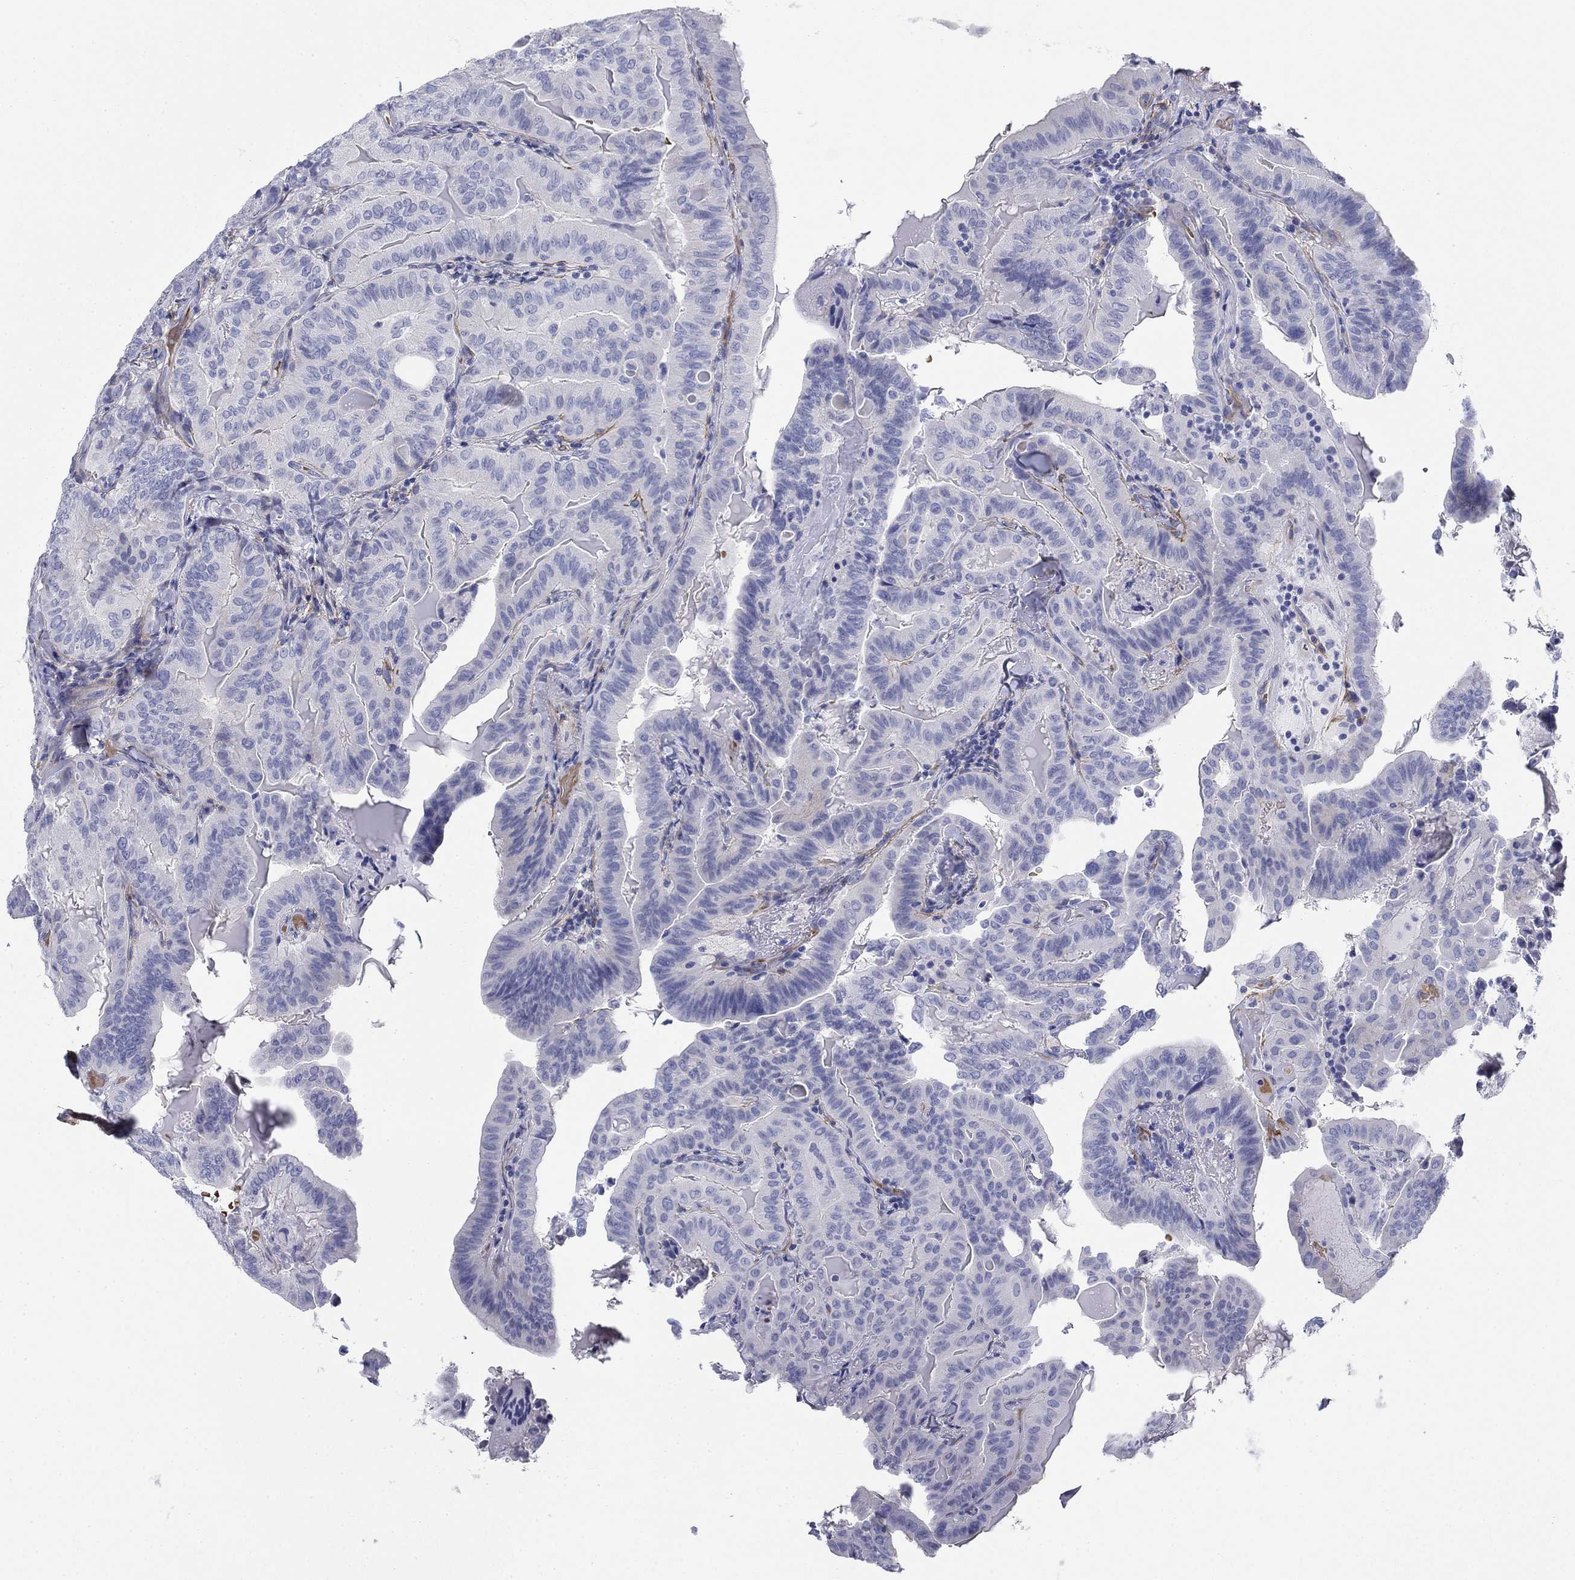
{"staining": {"intensity": "negative", "quantity": "none", "location": "none"}, "tissue": "thyroid cancer", "cell_type": "Tumor cells", "image_type": "cancer", "snomed": [{"axis": "morphology", "description": "Papillary adenocarcinoma, NOS"}, {"axis": "topography", "description": "Thyroid gland"}], "caption": "Tumor cells are negative for protein expression in human papillary adenocarcinoma (thyroid).", "gene": "GPC1", "patient": {"sex": "female", "age": 68}}